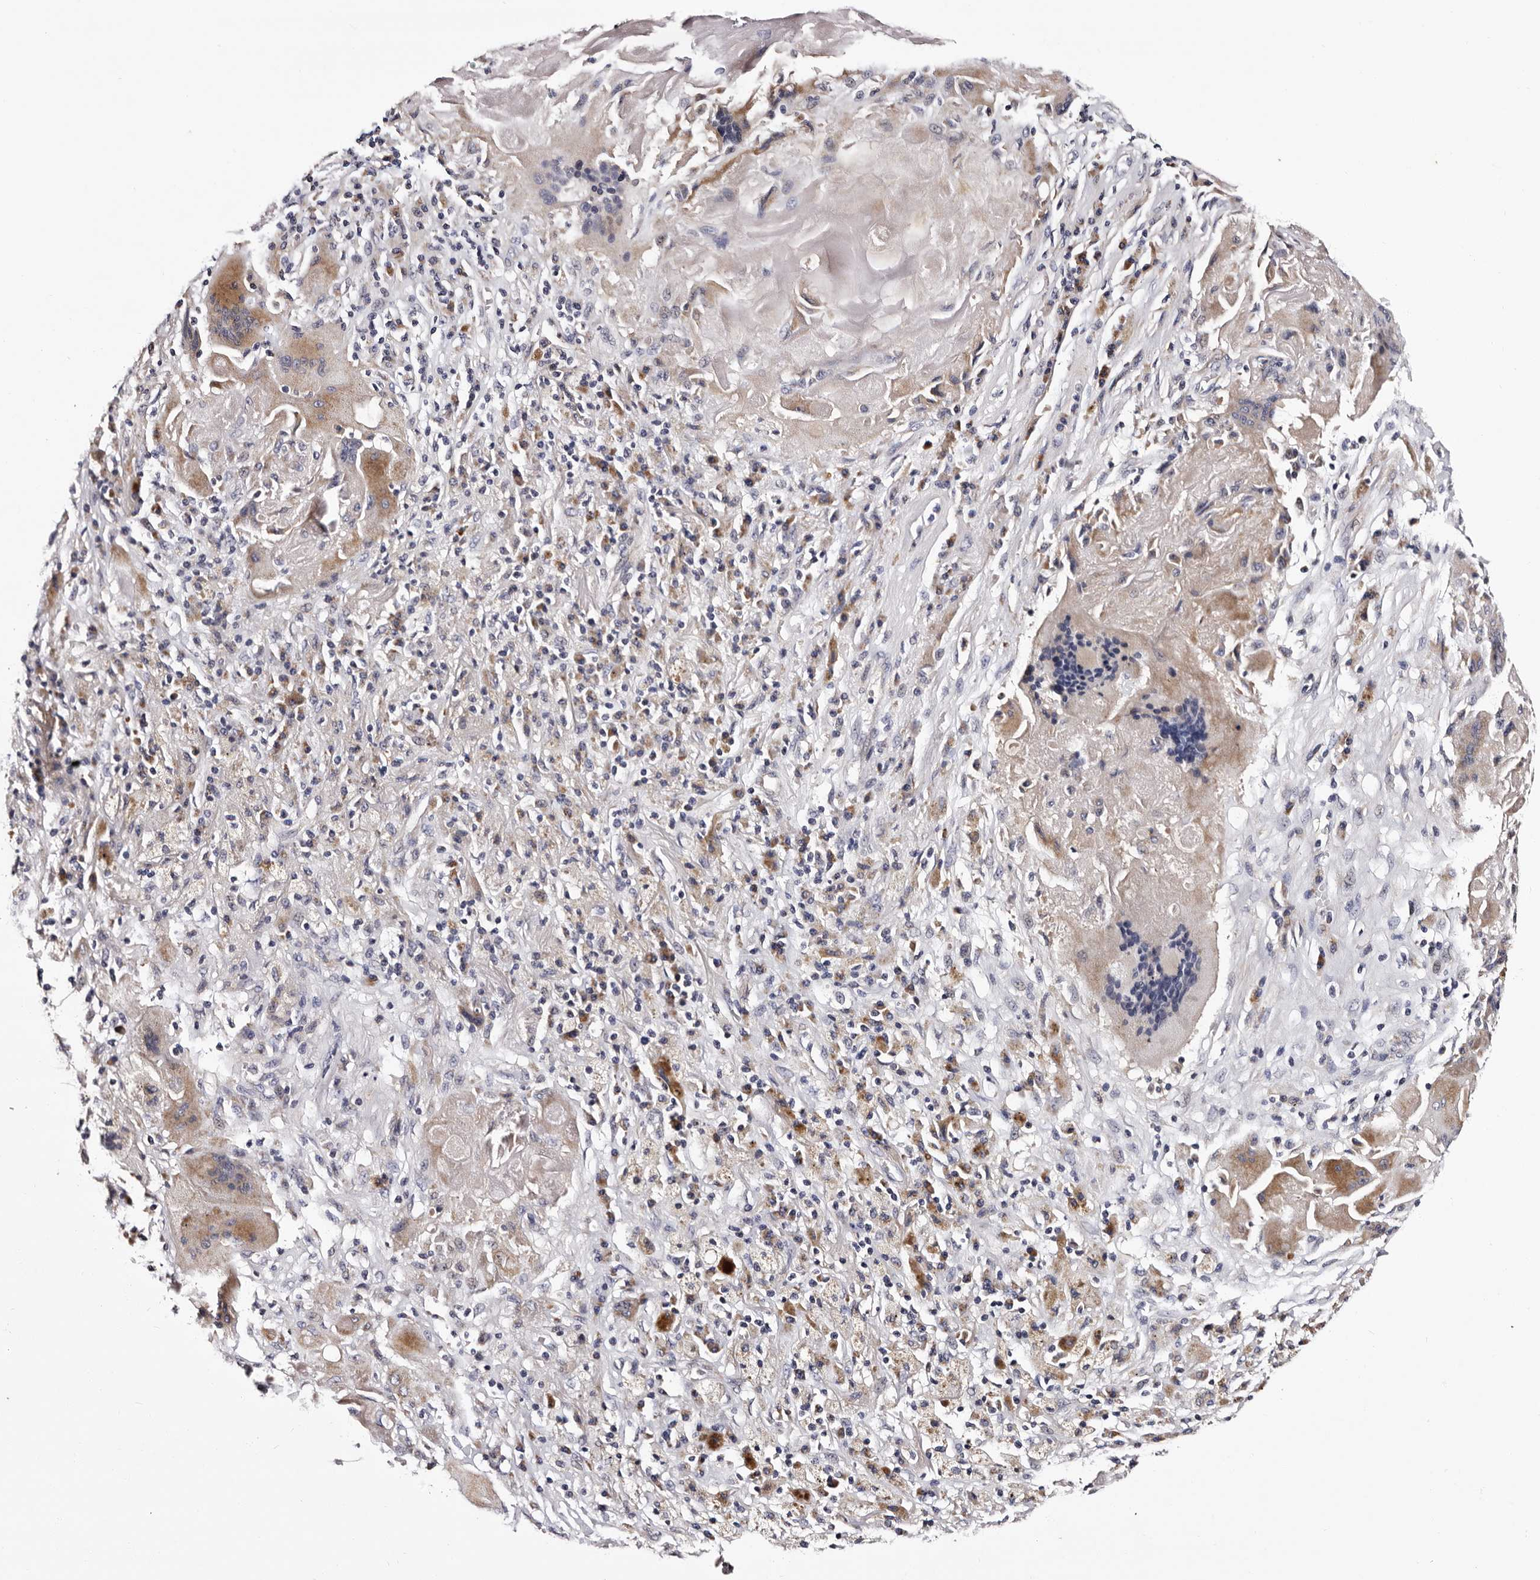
{"staining": {"intensity": "moderate", "quantity": ">75%", "location": "cytoplasmic/membranous"}, "tissue": "lung cancer", "cell_type": "Tumor cells", "image_type": "cancer", "snomed": [{"axis": "morphology", "description": "Squamous cell carcinoma, NOS"}, {"axis": "topography", "description": "Lung"}], "caption": "Lung squamous cell carcinoma stained with IHC displays moderate cytoplasmic/membranous expression in approximately >75% of tumor cells. The protein of interest is stained brown, and the nuclei are stained in blue (DAB IHC with brightfield microscopy, high magnification).", "gene": "TAF4B", "patient": {"sex": "male", "age": 61}}